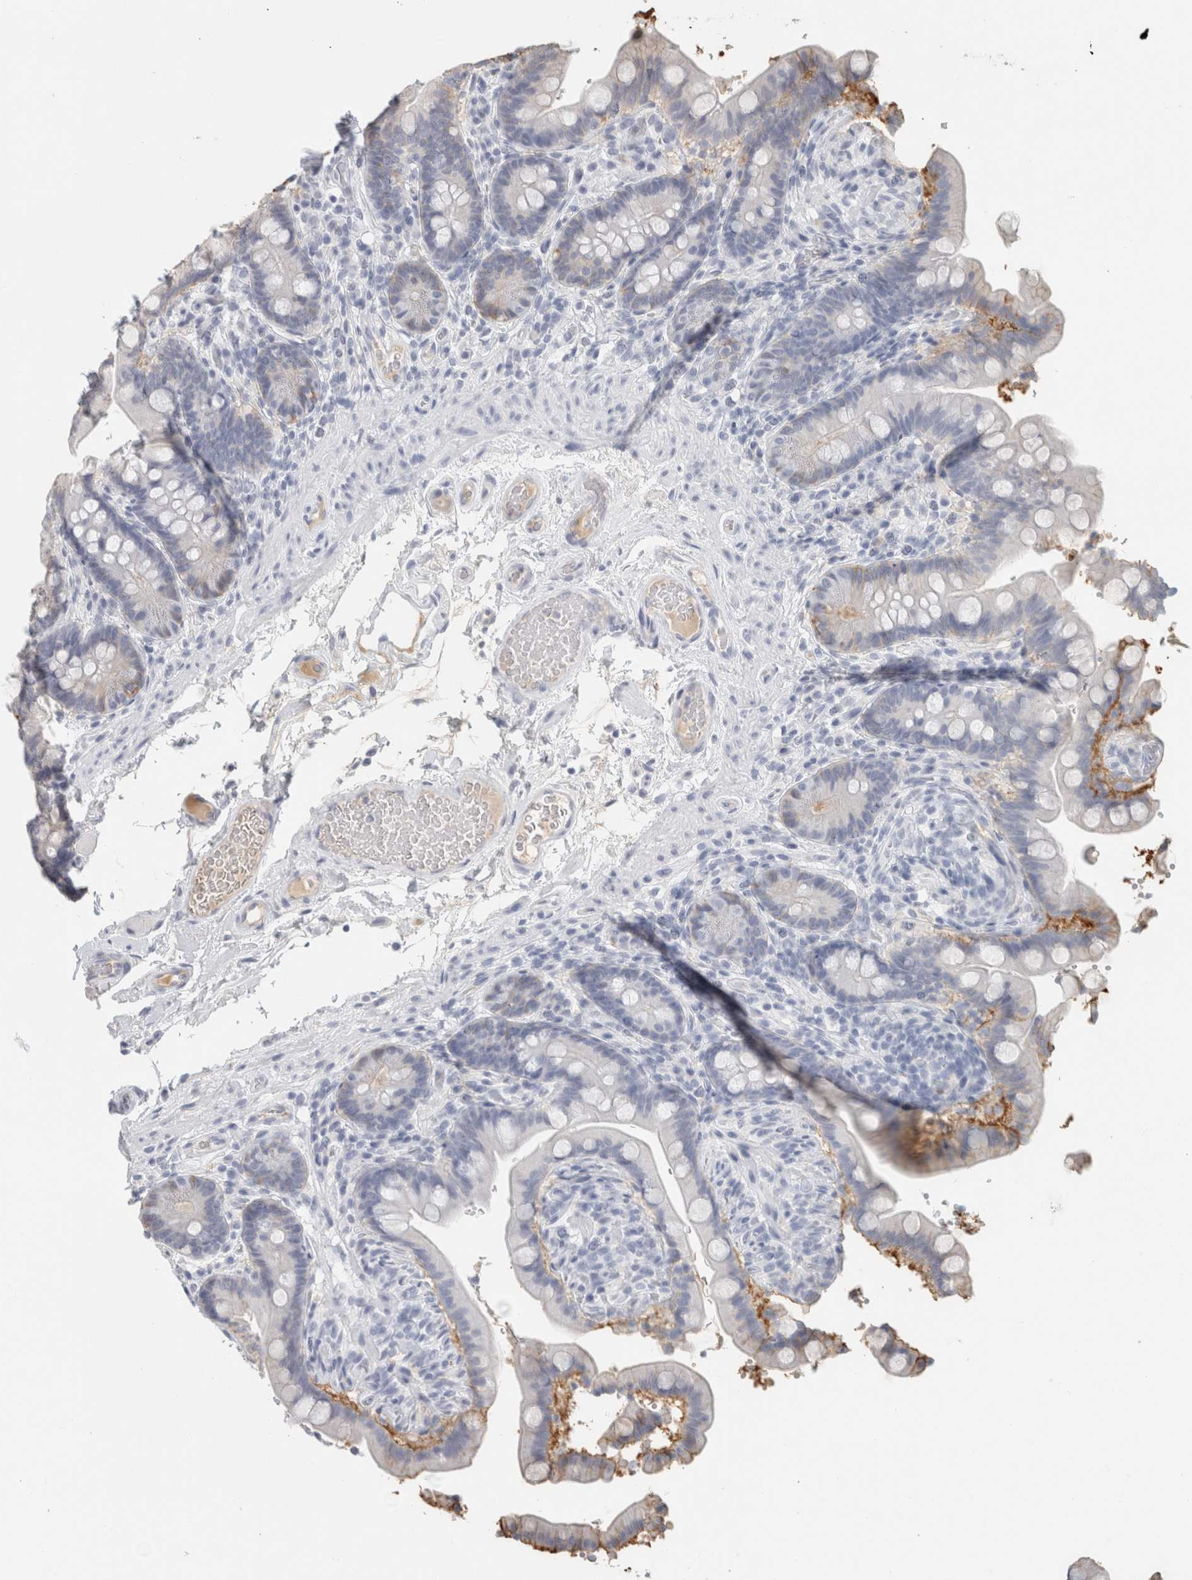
{"staining": {"intensity": "negative", "quantity": "none", "location": "none"}, "tissue": "colon", "cell_type": "Endothelial cells", "image_type": "normal", "snomed": [{"axis": "morphology", "description": "Normal tissue, NOS"}, {"axis": "topography", "description": "Smooth muscle"}, {"axis": "topography", "description": "Colon"}], "caption": "Immunohistochemistry histopathology image of benign human colon stained for a protein (brown), which displays no staining in endothelial cells.", "gene": "TSPAN8", "patient": {"sex": "male", "age": 73}}